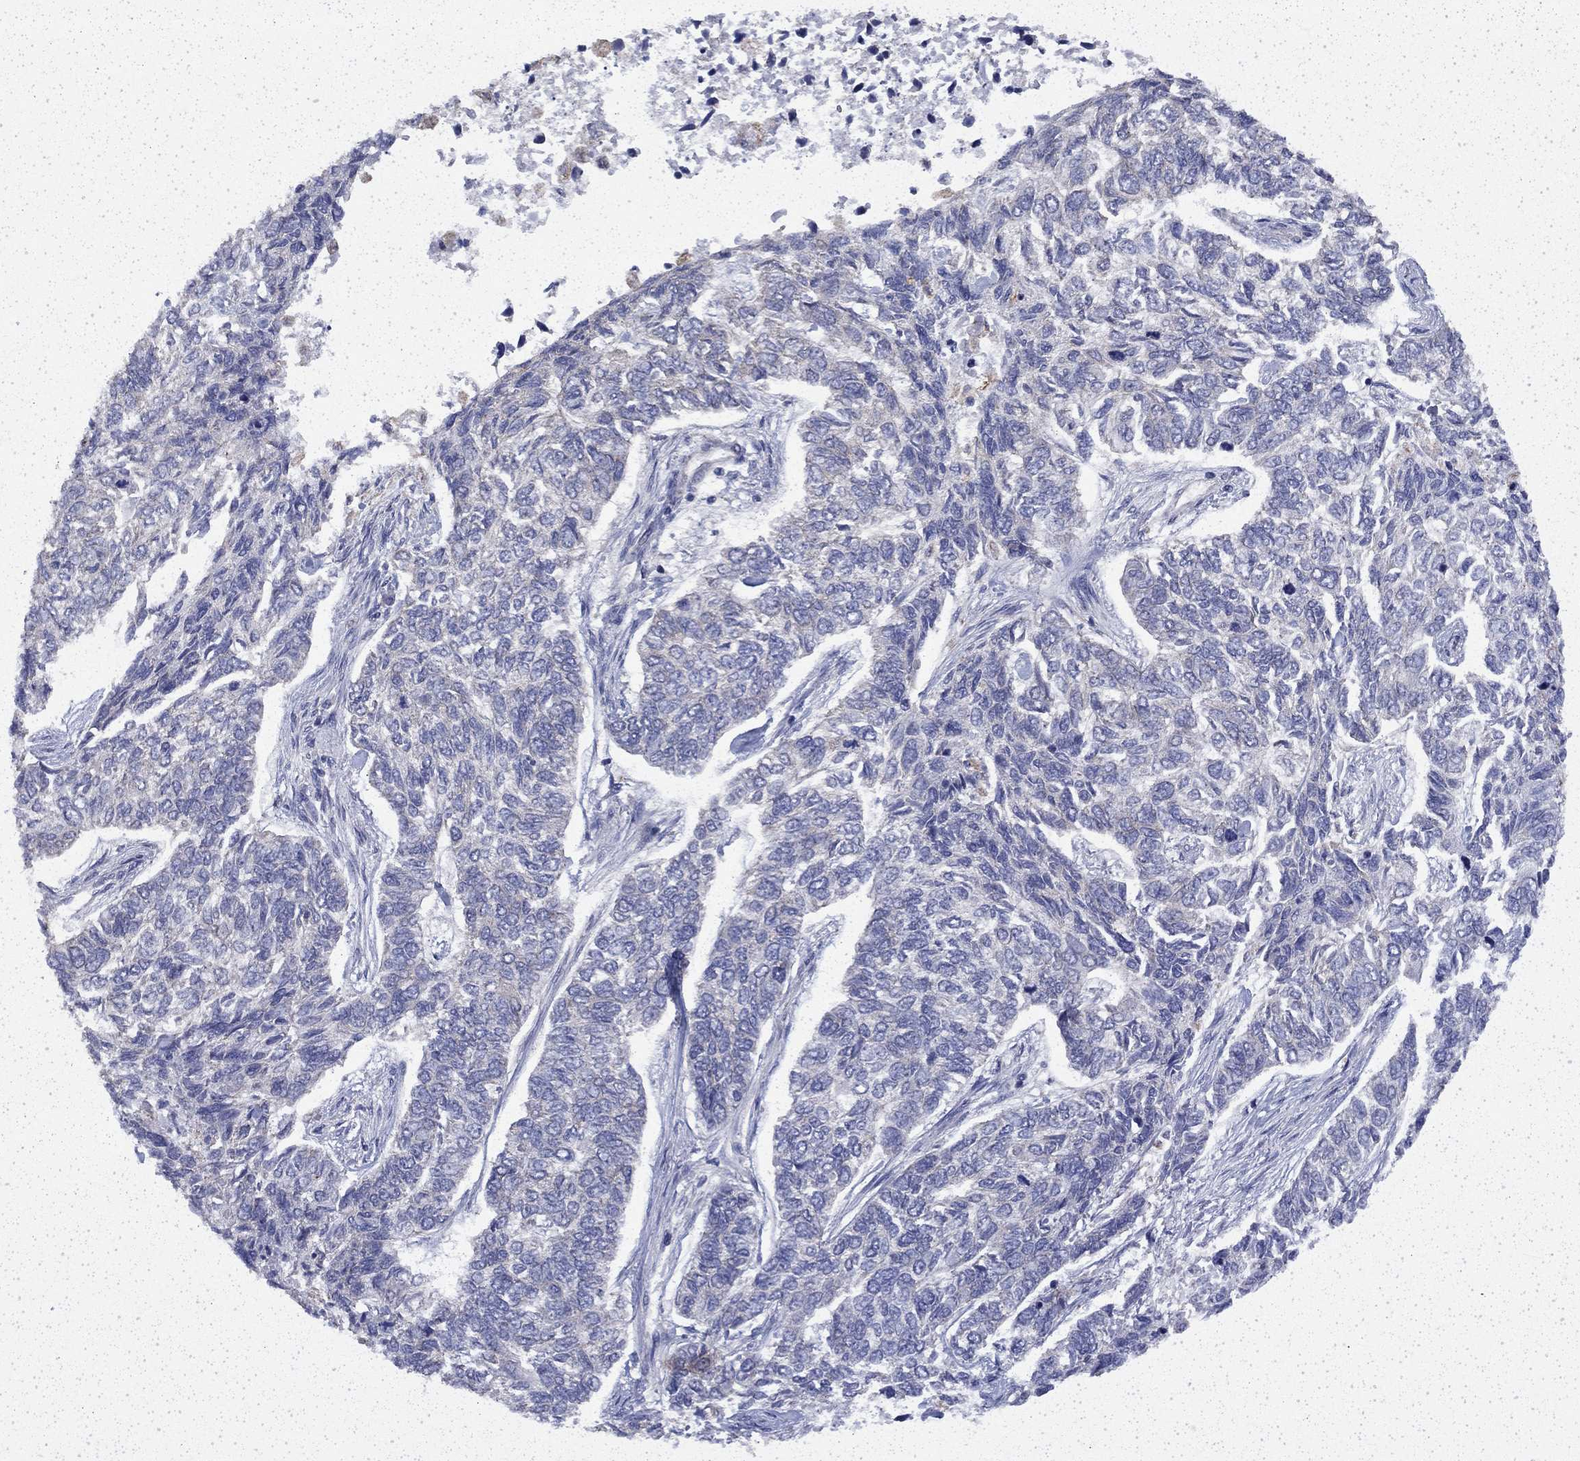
{"staining": {"intensity": "negative", "quantity": "none", "location": "none"}, "tissue": "skin cancer", "cell_type": "Tumor cells", "image_type": "cancer", "snomed": [{"axis": "morphology", "description": "Basal cell carcinoma"}, {"axis": "topography", "description": "Skin"}], "caption": "Tumor cells are negative for brown protein staining in skin basal cell carcinoma.", "gene": "DTNA", "patient": {"sex": "female", "age": 65}}